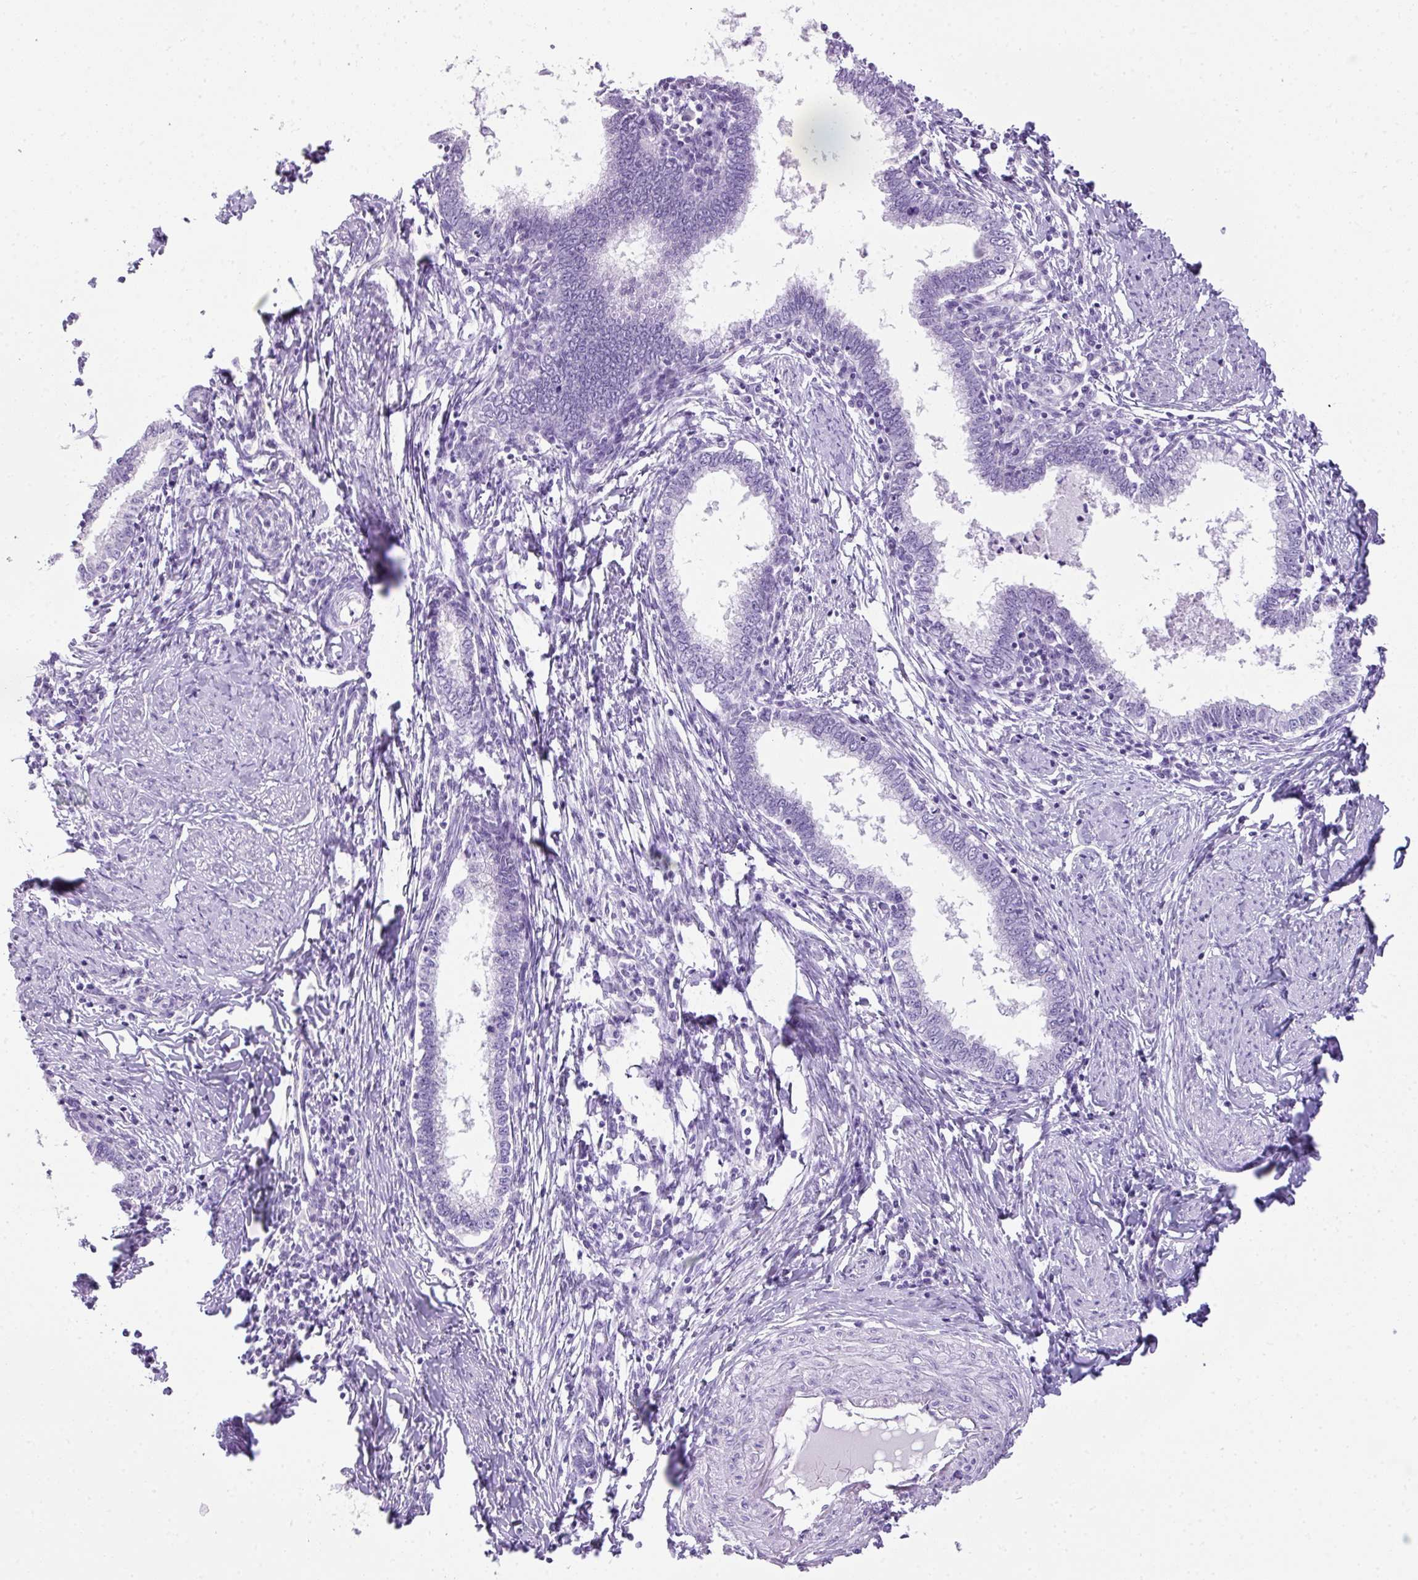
{"staining": {"intensity": "negative", "quantity": "none", "location": "none"}, "tissue": "cervical cancer", "cell_type": "Tumor cells", "image_type": "cancer", "snomed": [{"axis": "morphology", "description": "Adenocarcinoma, NOS"}, {"axis": "topography", "description": "Cervix"}], "caption": "This micrograph is of cervical cancer stained with IHC to label a protein in brown with the nuclei are counter-stained blue. There is no staining in tumor cells. The staining was performed using DAB (3,3'-diaminobenzidine) to visualize the protein expression in brown, while the nuclei were stained in blue with hematoxylin (Magnification: 20x).", "gene": "TNP1", "patient": {"sex": "female", "age": 36}}